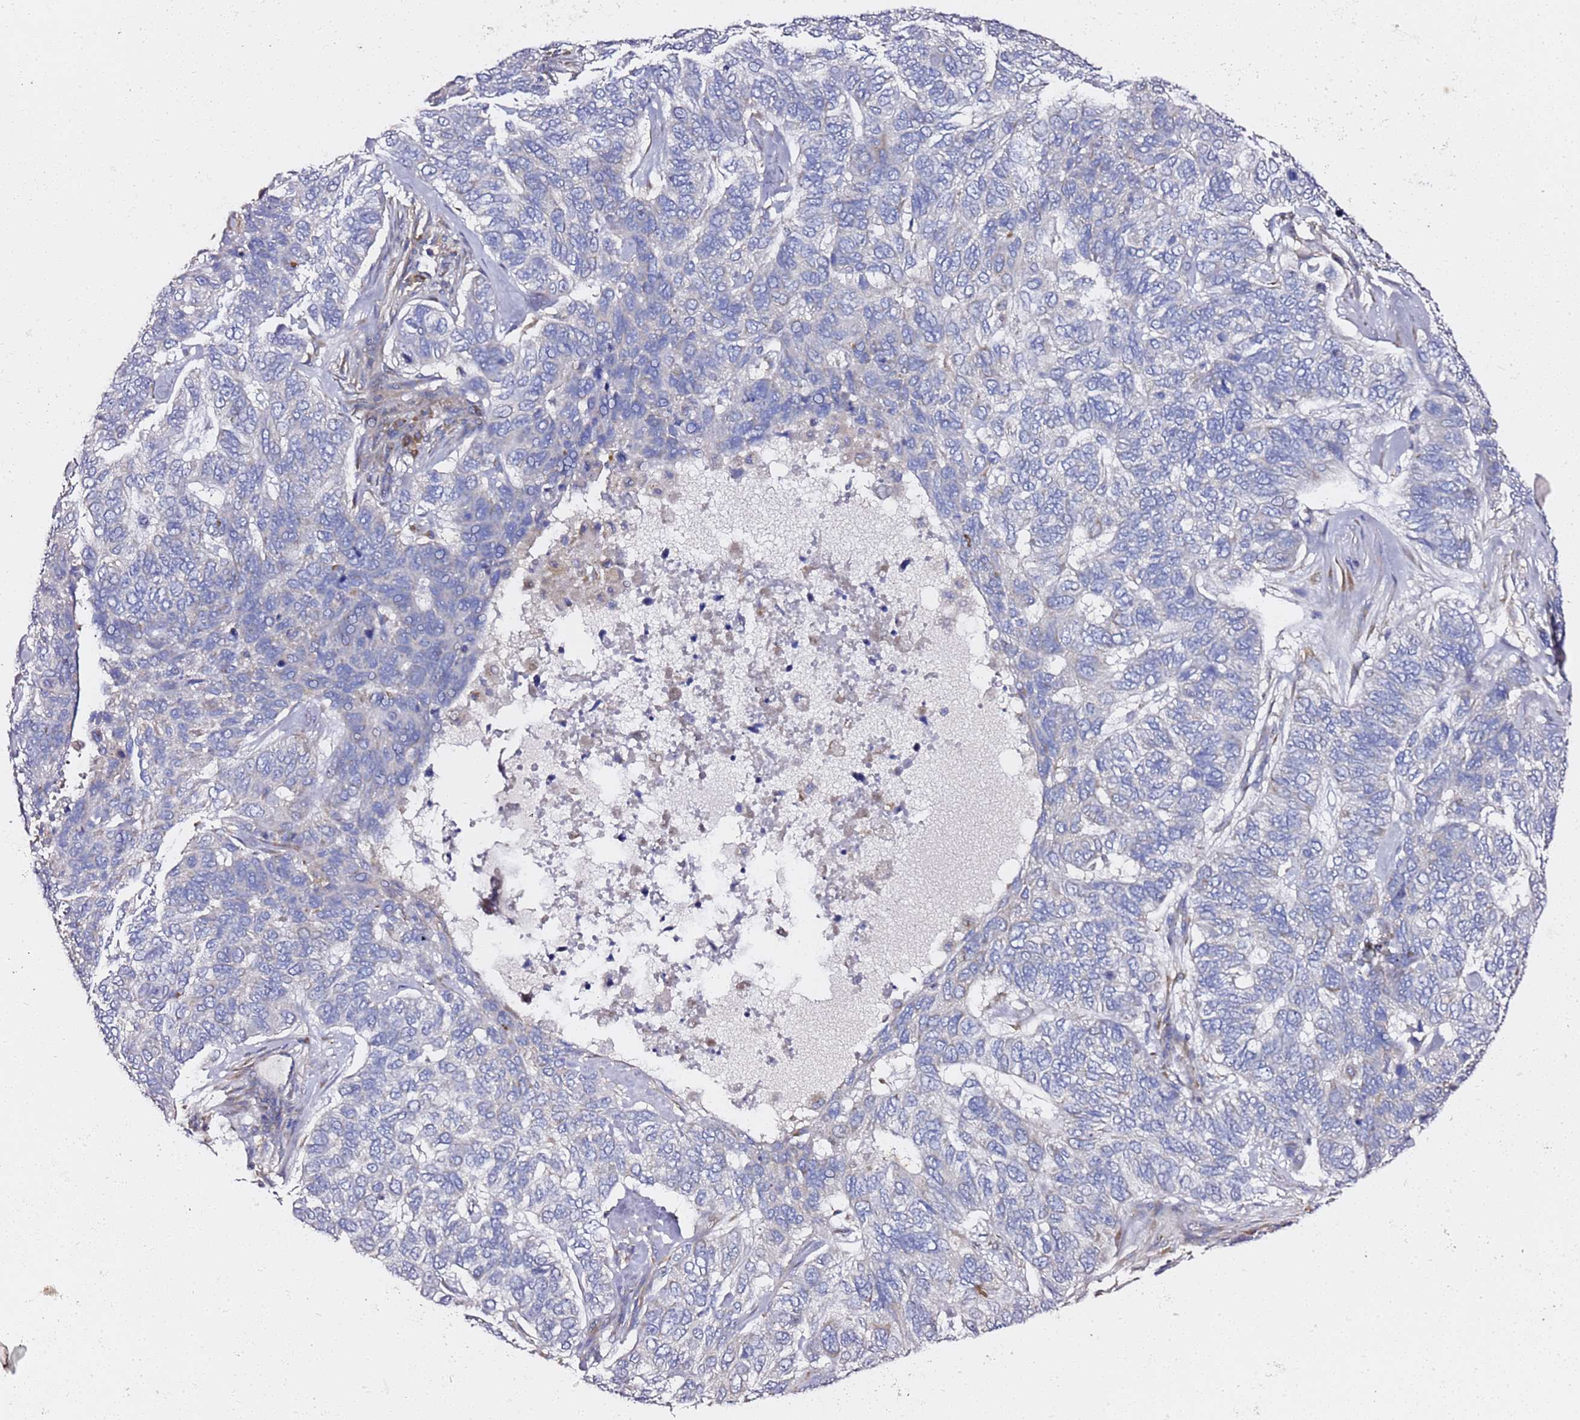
{"staining": {"intensity": "negative", "quantity": "none", "location": "none"}, "tissue": "skin cancer", "cell_type": "Tumor cells", "image_type": "cancer", "snomed": [{"axis": "morphology", "description": "Basal cell carcinoma"}, {"axis": "topography", "description": "Skin"}], "caption": "Immunohistochemical staining of human skin cancer reveals no significant staining in tumor cells.", "gene": "C19orf12", "patient": {"sex": "female", "age": 65}}